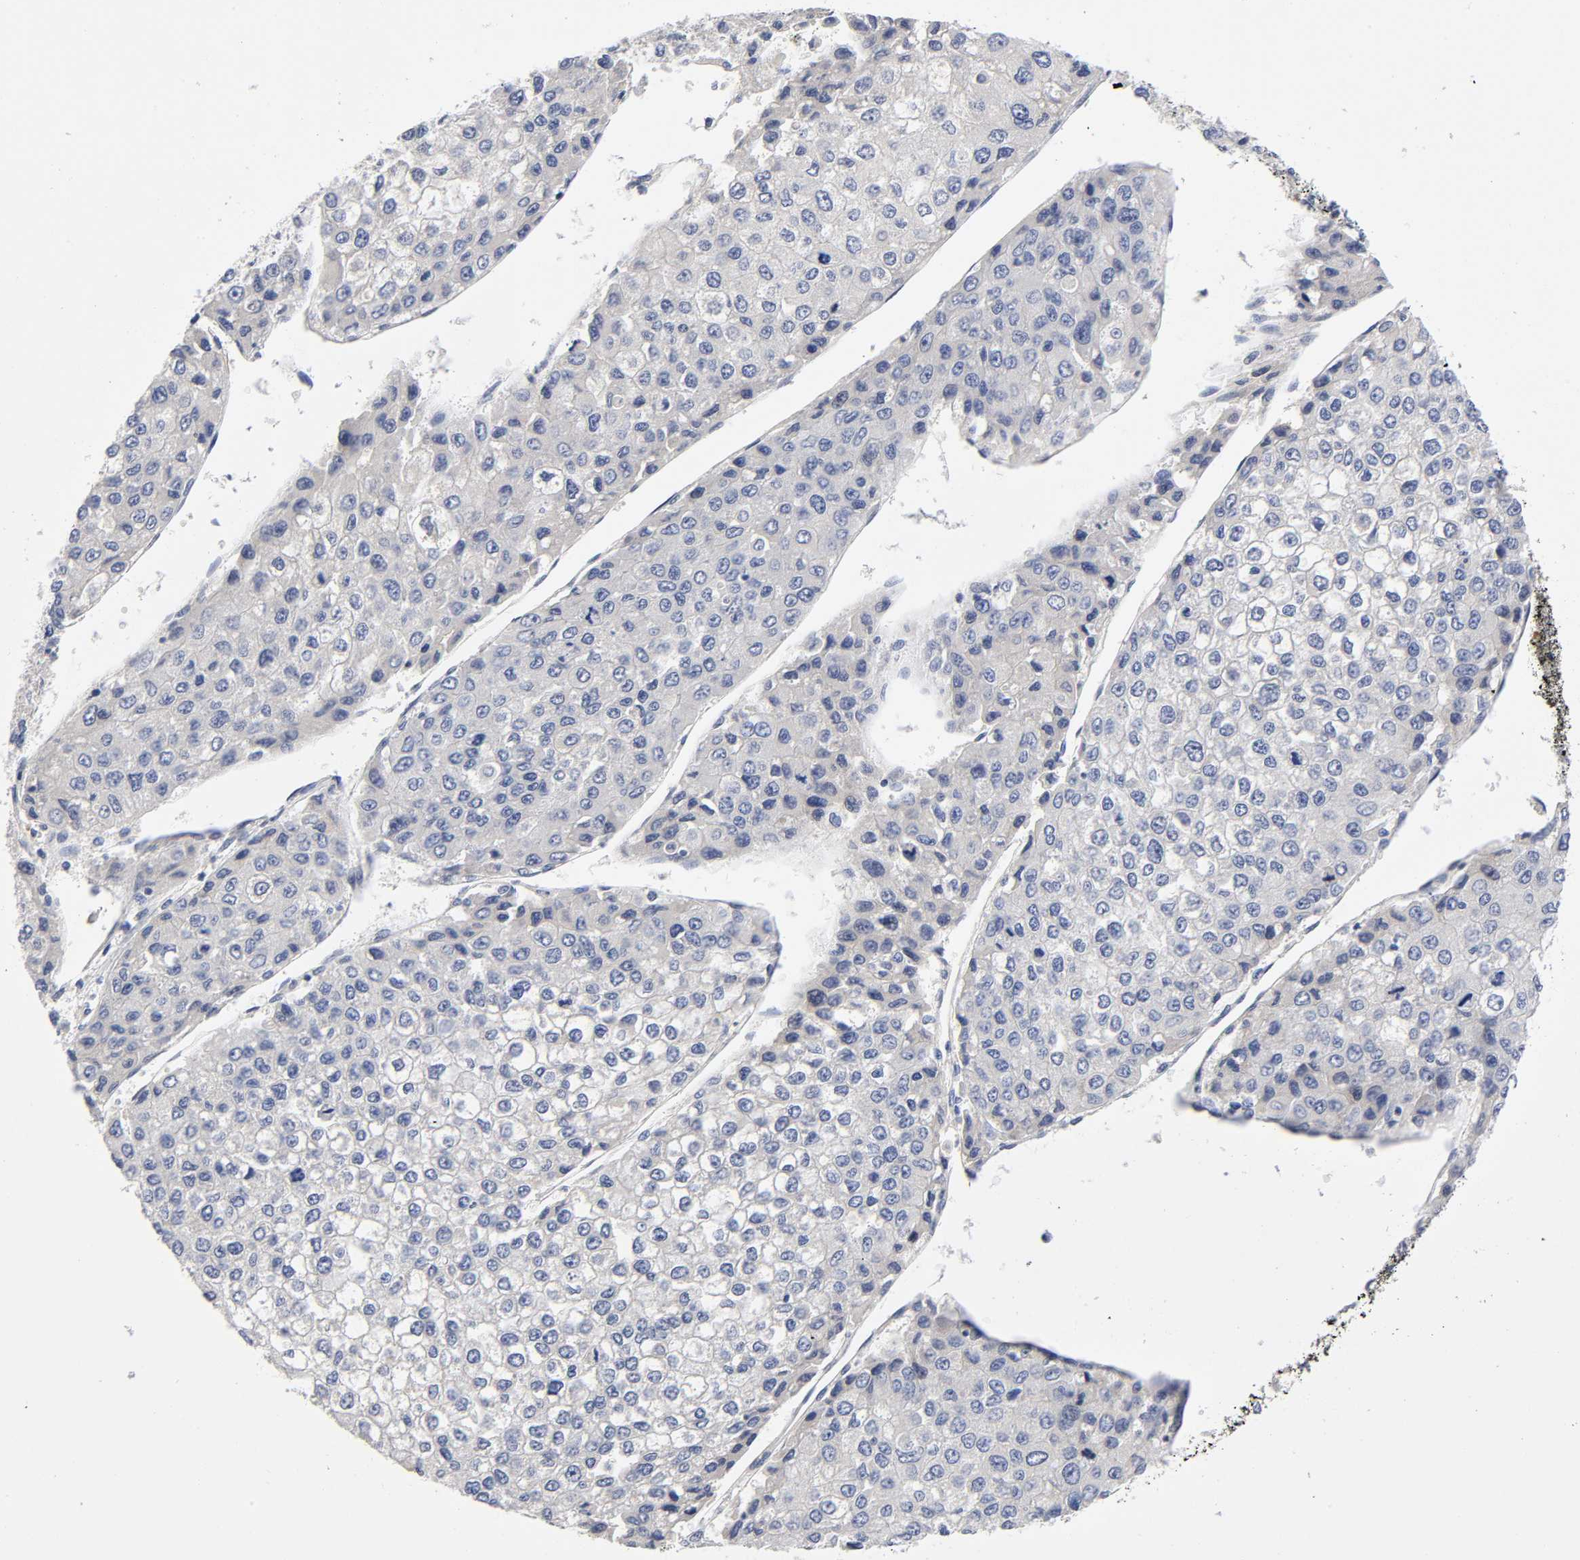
{"staining": {"intensity": "negative", "quantity": "none", "location": "none"}, "tissue": "liver cancer", "cell_type": "Tumor cells", "image_type": "cancer", "snomed": [{"axis": "morphology", "description": "Carcinoma, Hepatocellular, NOS"}, {"axis": "topography", "description": "Liver"}], "caption": "A histopathology image of human liver hepatocellular carcinoma is negative for staining in tumor cells.", "gene": "NOVA1", "patient": {"sex": "female", "age": 66}}